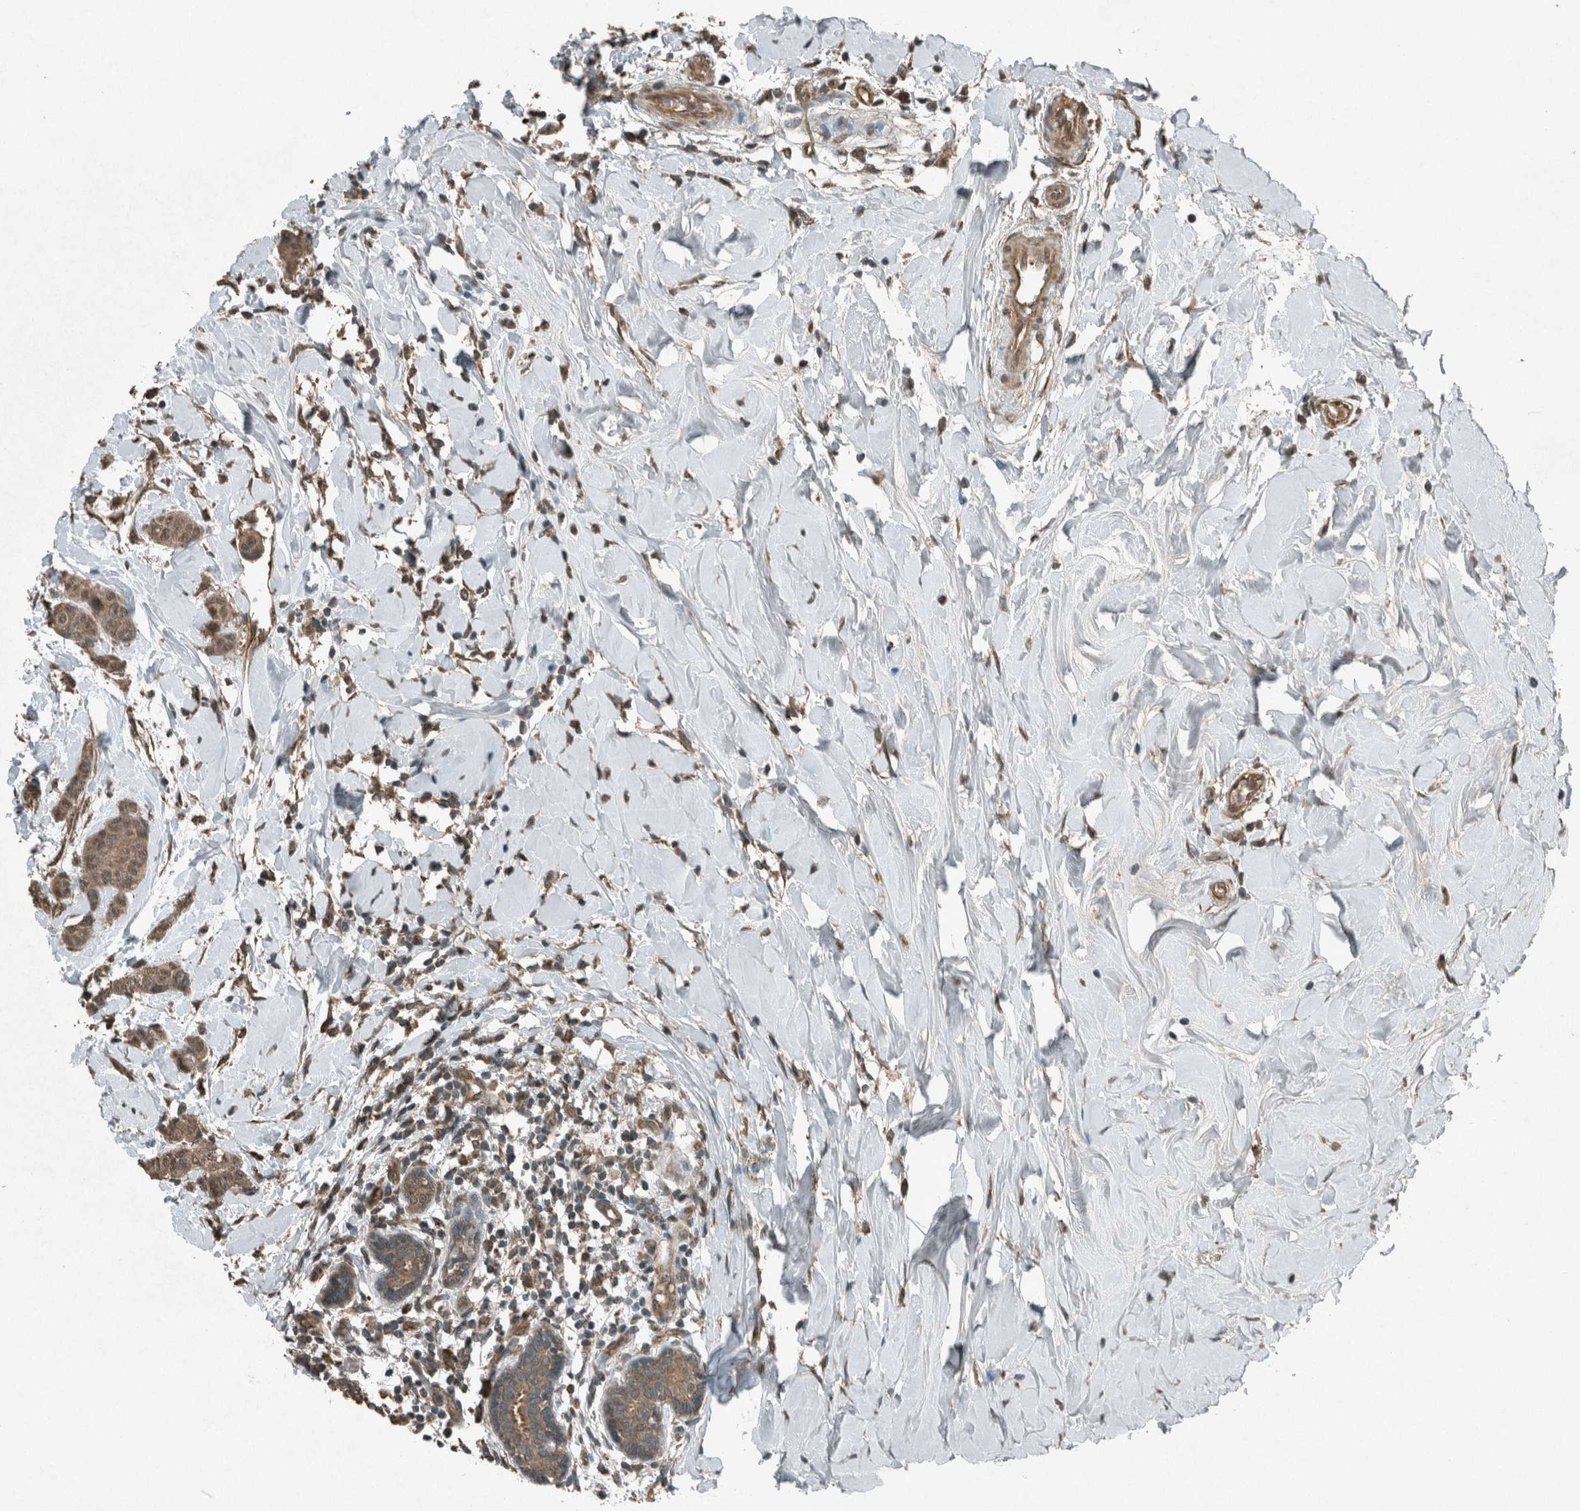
{"staining": {"intensity": "moderate", "quantity": ">75%", "location": "cytoplasmic/membranous,nuclear"}, "tissue": "breast cancer", "cell_type": "Tumor cells", "image_type": "cancer", "snomed": [{"axis": "morphology", "description": "Normal tissue, NOS"}, {"axis": "morphology", "description": "Duct carcinoma"}, {"axis": "topography", "description": "Breast"}], "caption": "Immunohistochemical staining of human breast infiltrating ductal carcinoma displays medium levels of moderate cytoplasmic/membranous and nuclear staining in approximately >75% of tumor cells. (Stains: DAB in brown, nuclei in blue, Microscopy: brightfield microscopy at high magnification).", "gene": "ARHGEF12", "patient": {"sex": "female", "age": 40}}